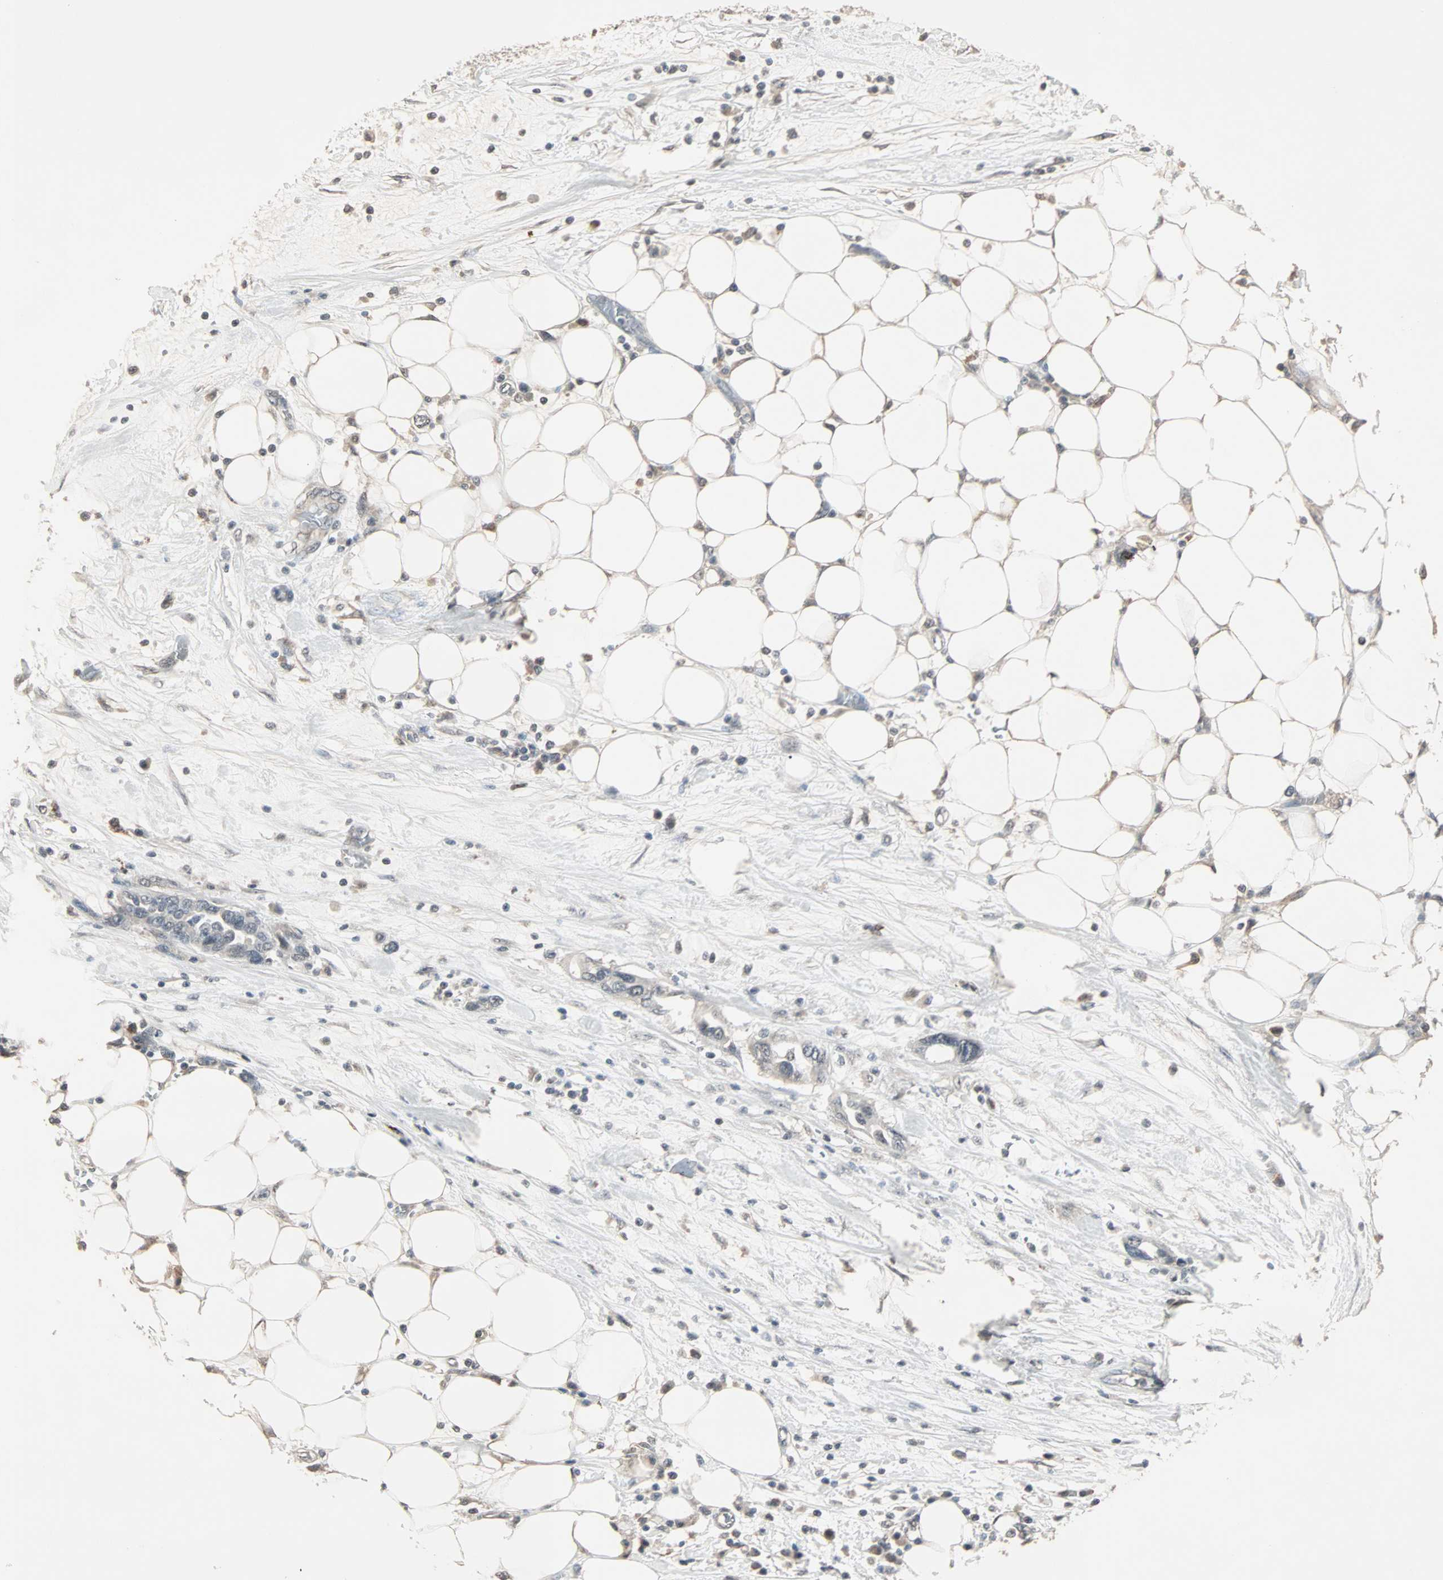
{"staining": {"intensity": "weak", "quantity": "25%-75%", "location": "cytoplasmic/membranous"}, "tissue": "pancreatic cancer", "cell_type": "Tumor cells", "image_type": "cancer", "snomed": [{"axis": "morphology", "description": "Adenocarcinoma, NOS"}, {"axis": "topography", "description": "Pancreas"}], "caption": "Pancreatic cancer (adenocarcinoma) stained with DAB immunohistochemistry shows low levels of weak cytoplasmic/membranous staining in about 25%-75% of tumor cells.", "gene": "KDM4A", "patient": {"sex": "female", "age": 57}}